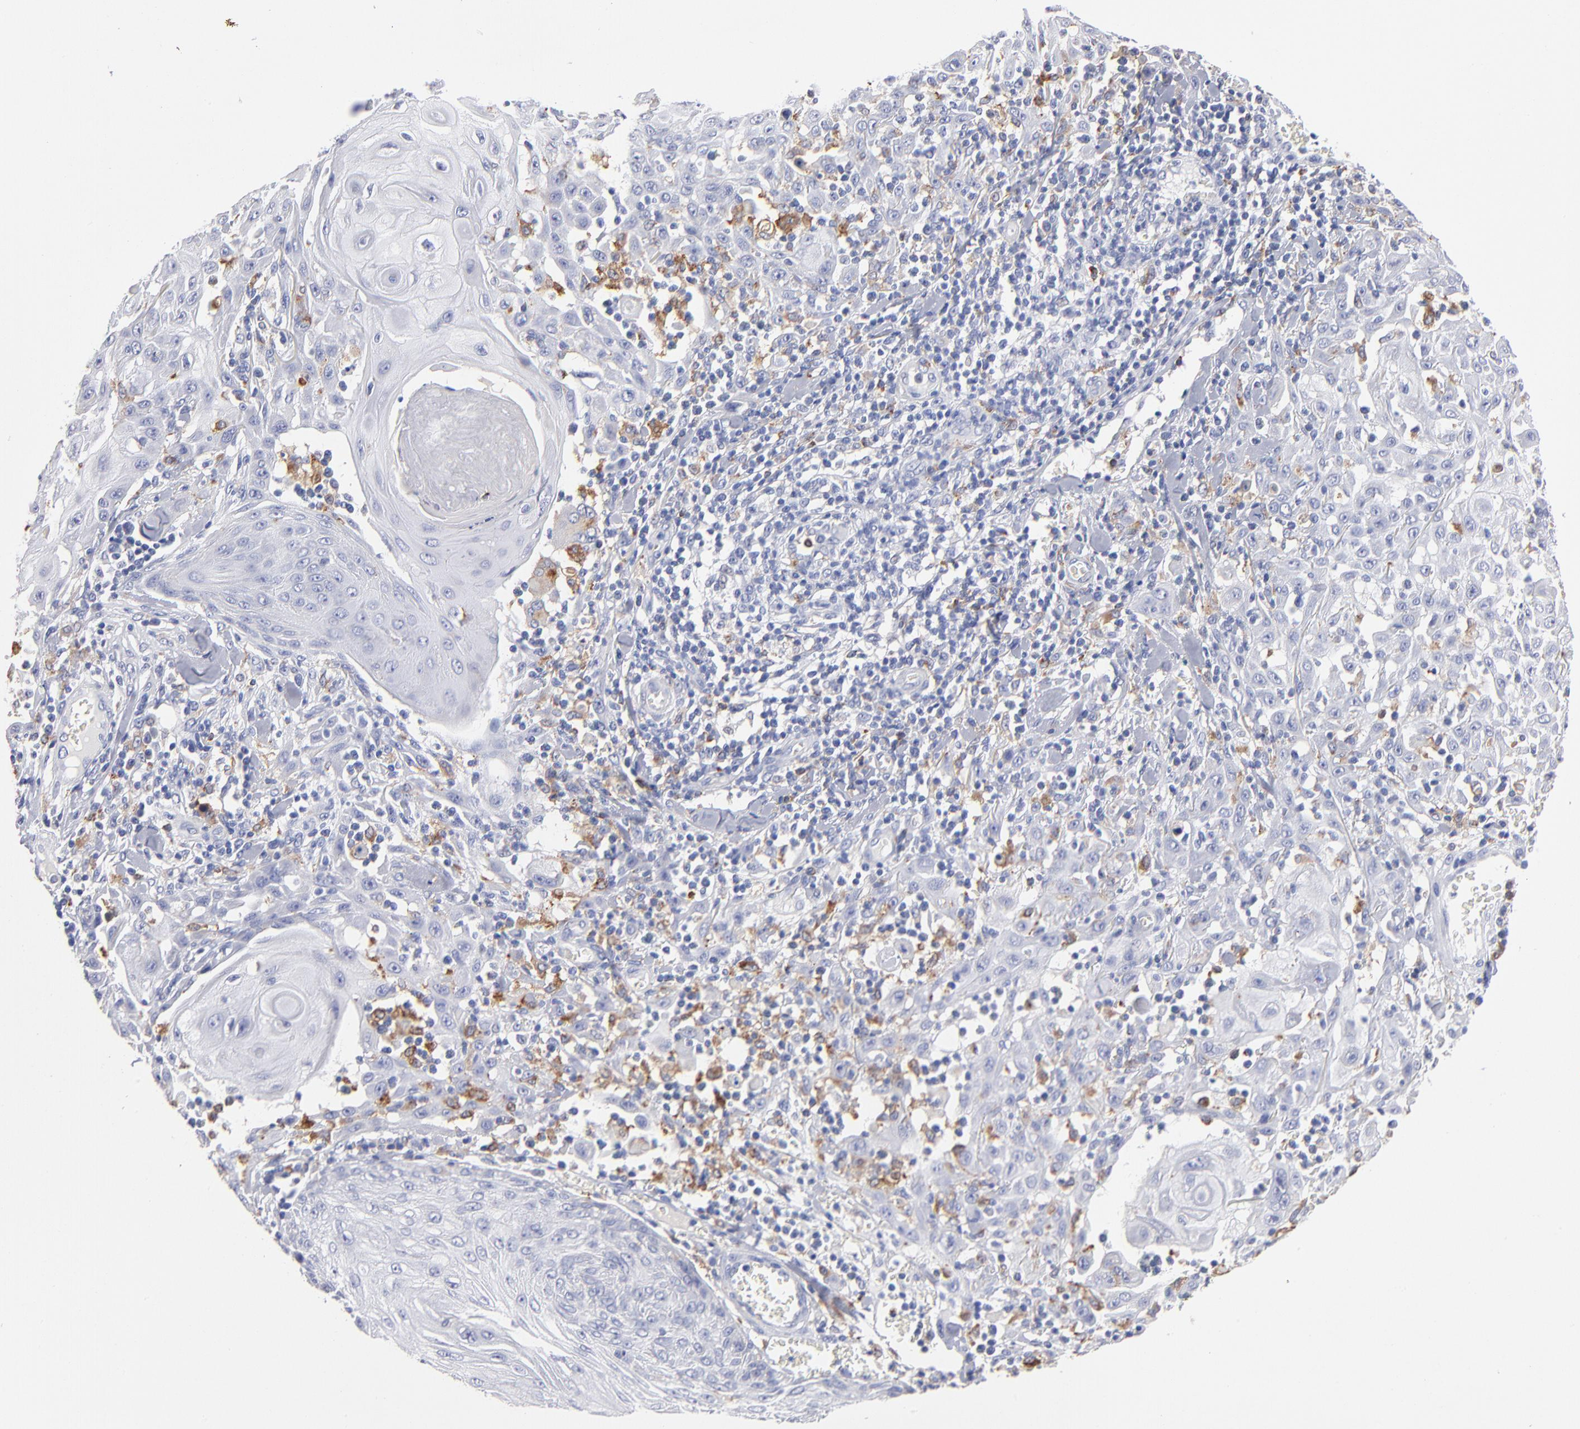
{"staining": {"intensity": "negative", "quantity": "none", "location": "none"}, "tissue": "skin cancer", "cell_type": "Tumor cells", "image_type": "cancer", "snomed": [{"axis": "morphology", "description": "Squamous cell carcinoma, NOS"}, {"axis": "topography", "description": "Skin"}], "caption": "An image of human skin squamous cell carcinoma is negative for staining in tumor cells.", "gene": "CD180", "patient": {"sex": "male", "age": 24}}